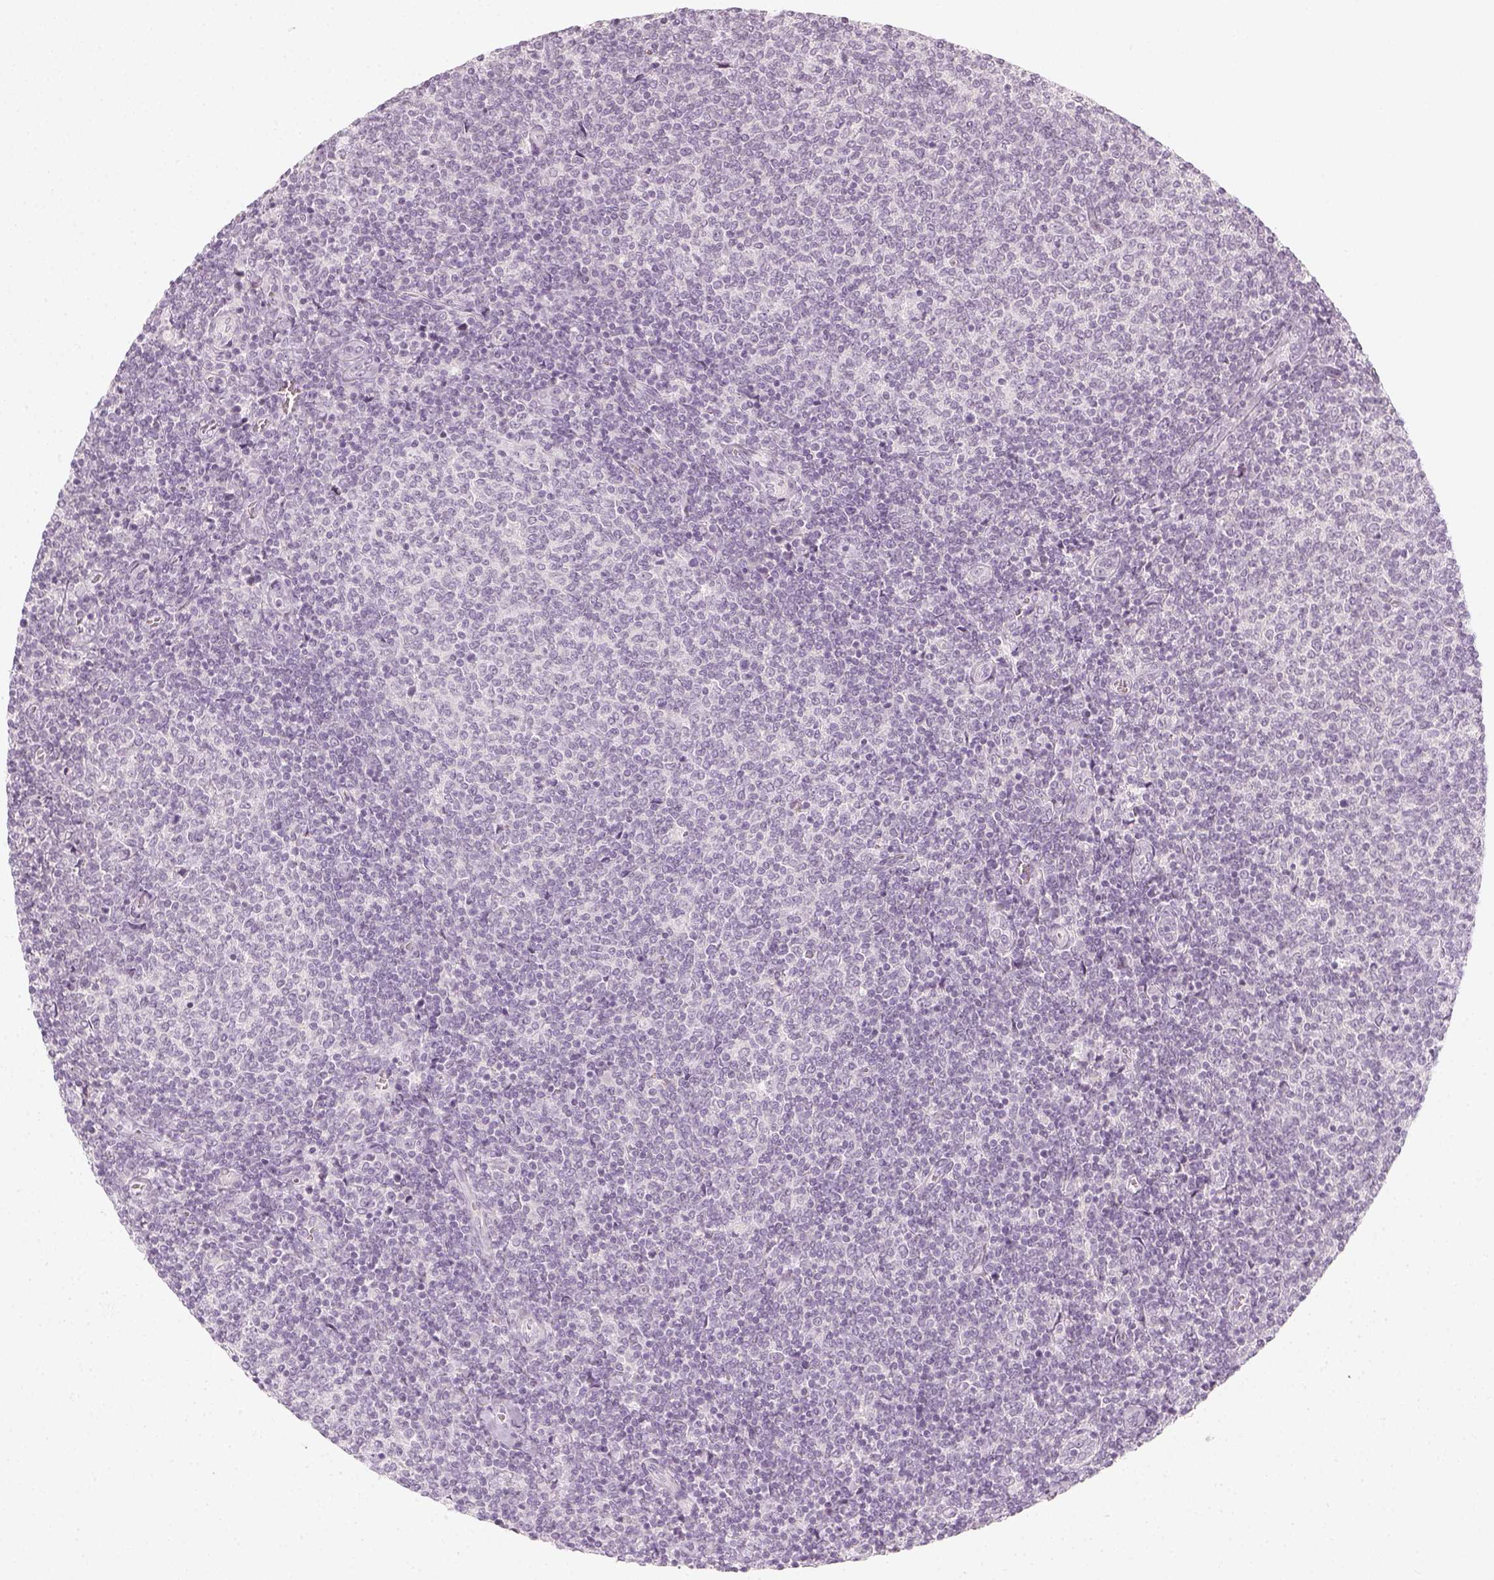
{"staining": {"intensity": "negative", "quantity": "none", "location": "none"}, "tissue": "lymphoma", "cell_type": "Tumor cells", "image_type": "cancer", "snomed": [{"axis": "morphology", "description": "Malignant lymphoma, non-Hodgkin's type, Low grade"}, {"axis": "topography", "description": "Lymph node"}], "caption": "This photomicrograph is of lymphoma stained with immunohistochemistry (IHC) to label a protein in brown with the nuclei are counter-stained blue. There is no staining in tumor cells.", "gene": "KRT25", "patient": {"sex": "male", "age": 52}}